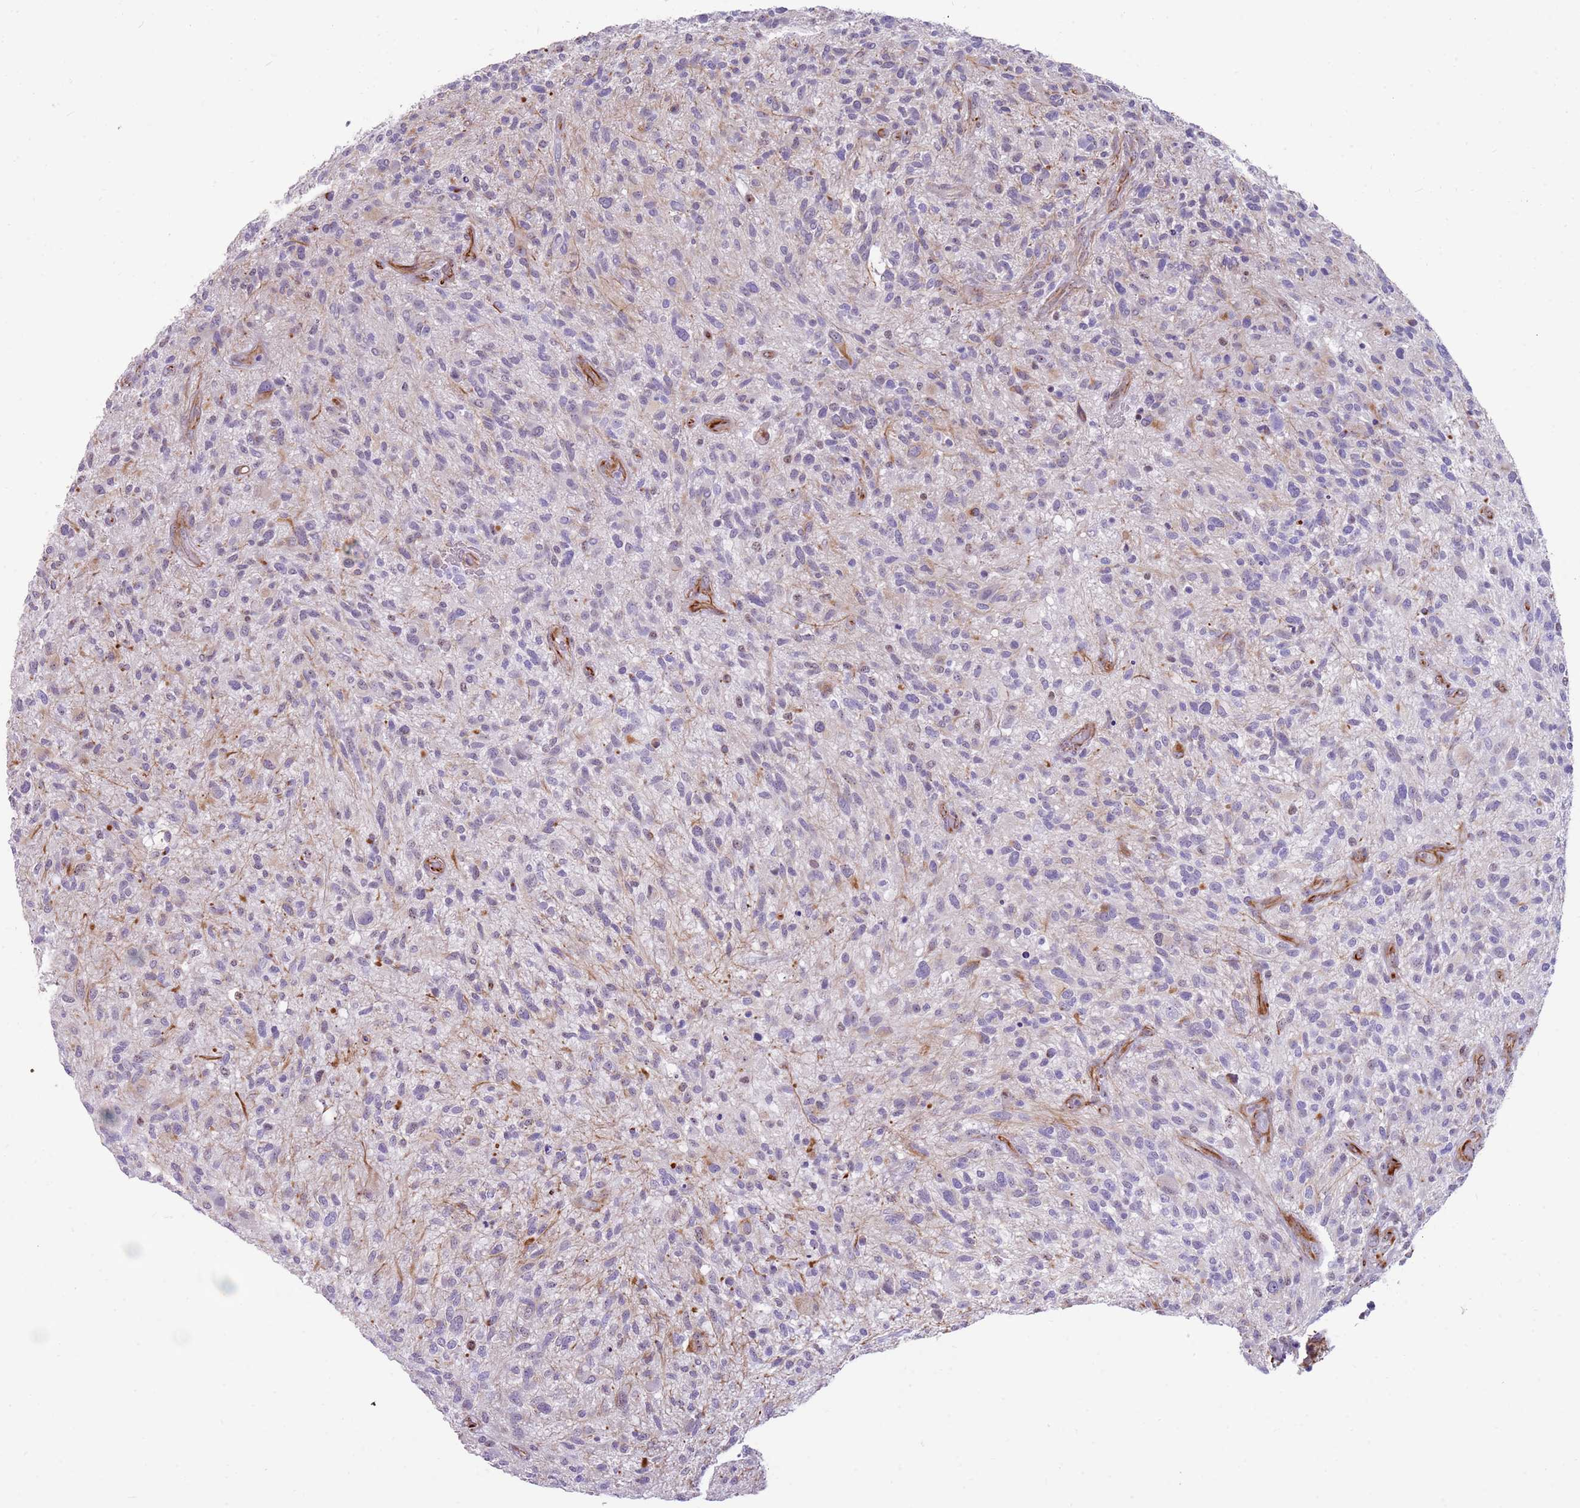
{"staining": {"intensity": "negative", "quantity": "none", "location": "none"}, "tissue": "glioma", "cell_type": "Tumor cells", "image_type": "cancer", "snomed": [{"axis": "morphology", "description": "Glioma, malignant, High grade"}, {"axis": "topography", "description": "Brain"}], "caption": "Immunohistochemistry (IHC) image of neoplastic tissue: malignant high-grade glioma stained with DAB reveals no significant protein expression in tumor cells.", "gene": "NBPF3", "patient": {"sex": "male", "age": 47}}